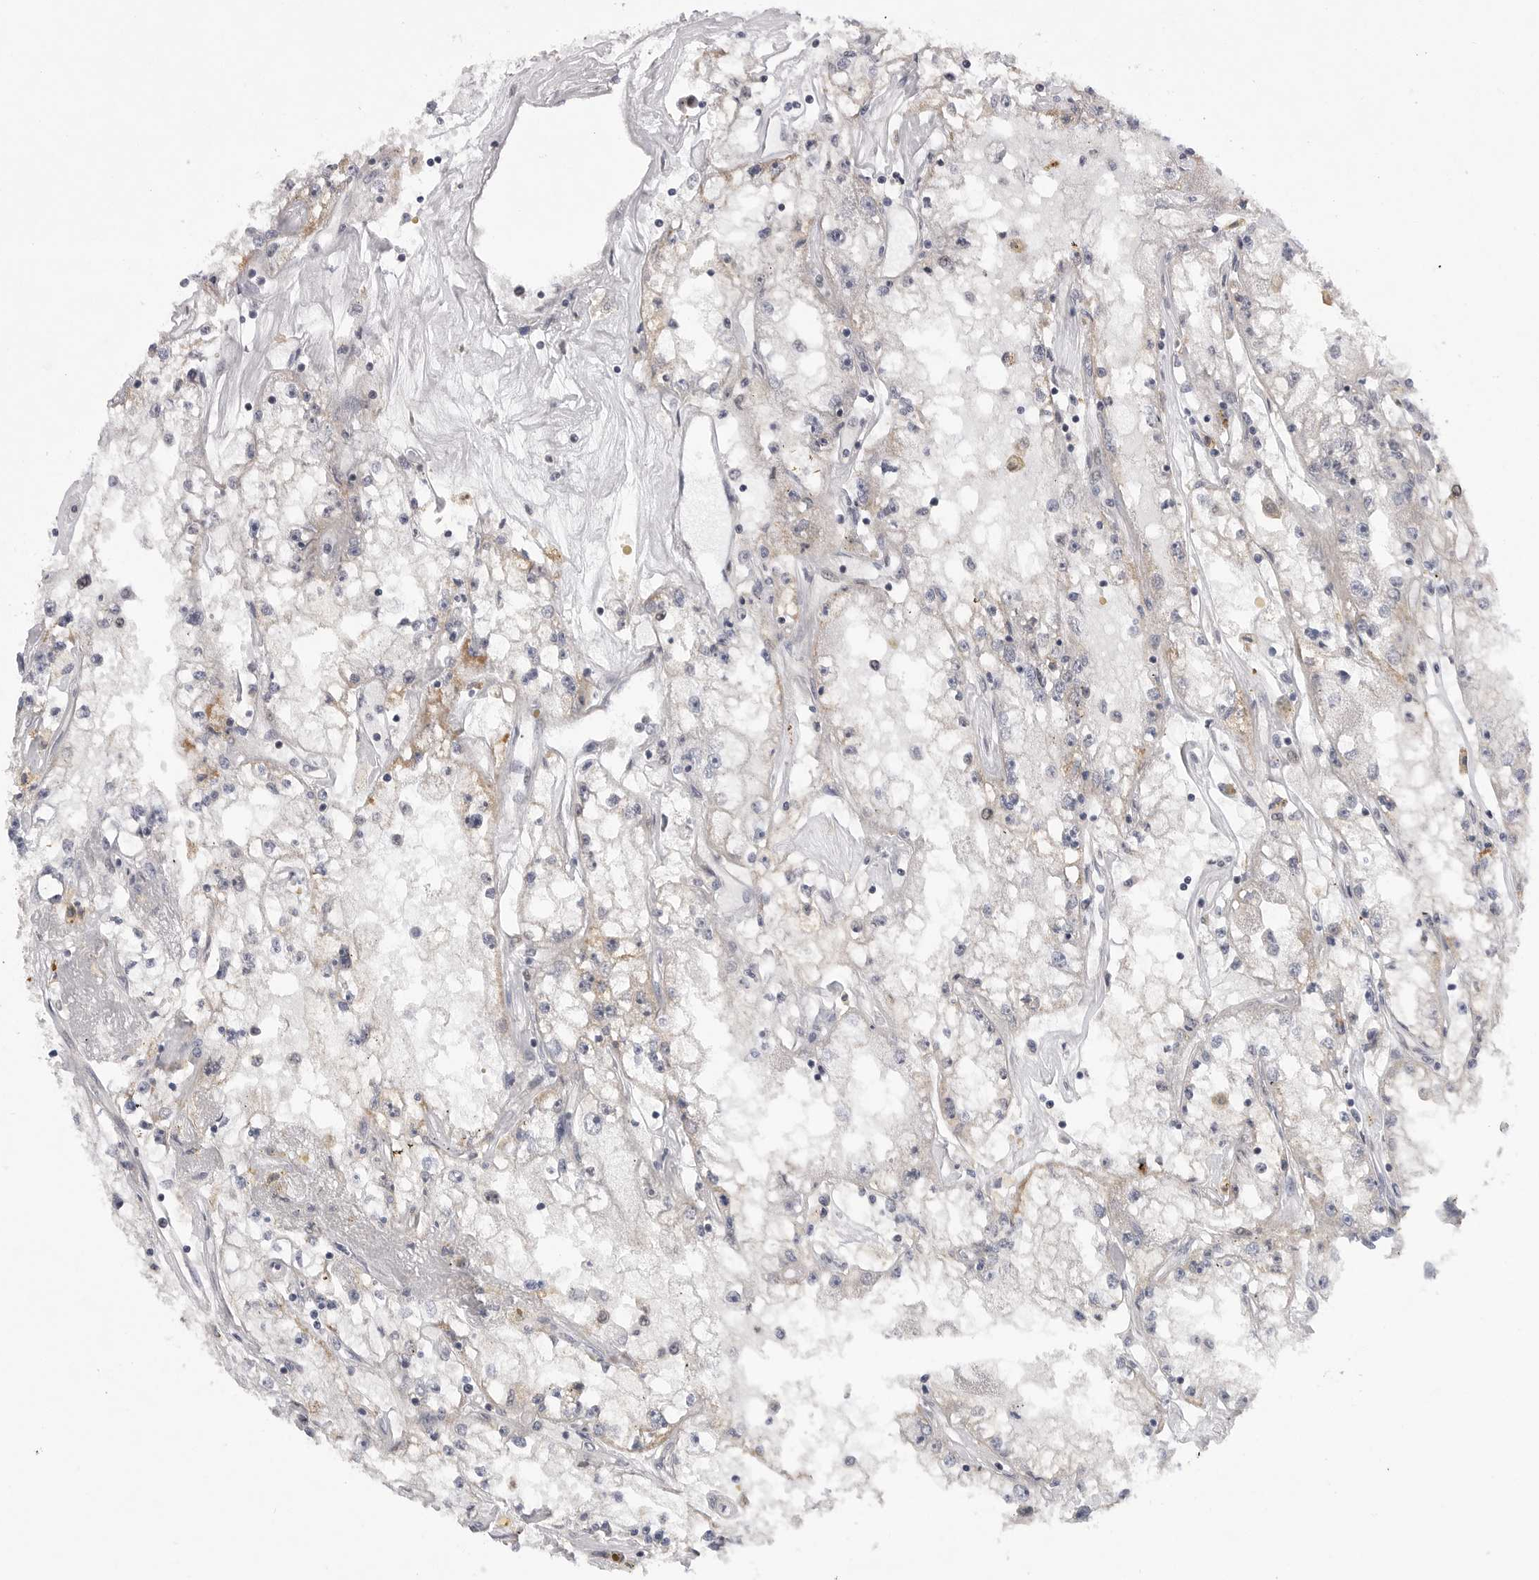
{"staining": {"intensity": "negative", "quantity": "none", "location": "none"}, "tissue": "renal cancer", "cell_type": "Tumor cells", "image_type": "cancer", "snomed": [{"axis": "morphology", "description": "Adenocarcinoma, NOS"}, {"axis": "topography", "description": "Kidney"}], "caption": "An image of human renal cancer (adenocarcinoma) is negative for staining in tumor cells.", "gene": "FBXO43", "patient": {"sex": "male", "age": 56}}